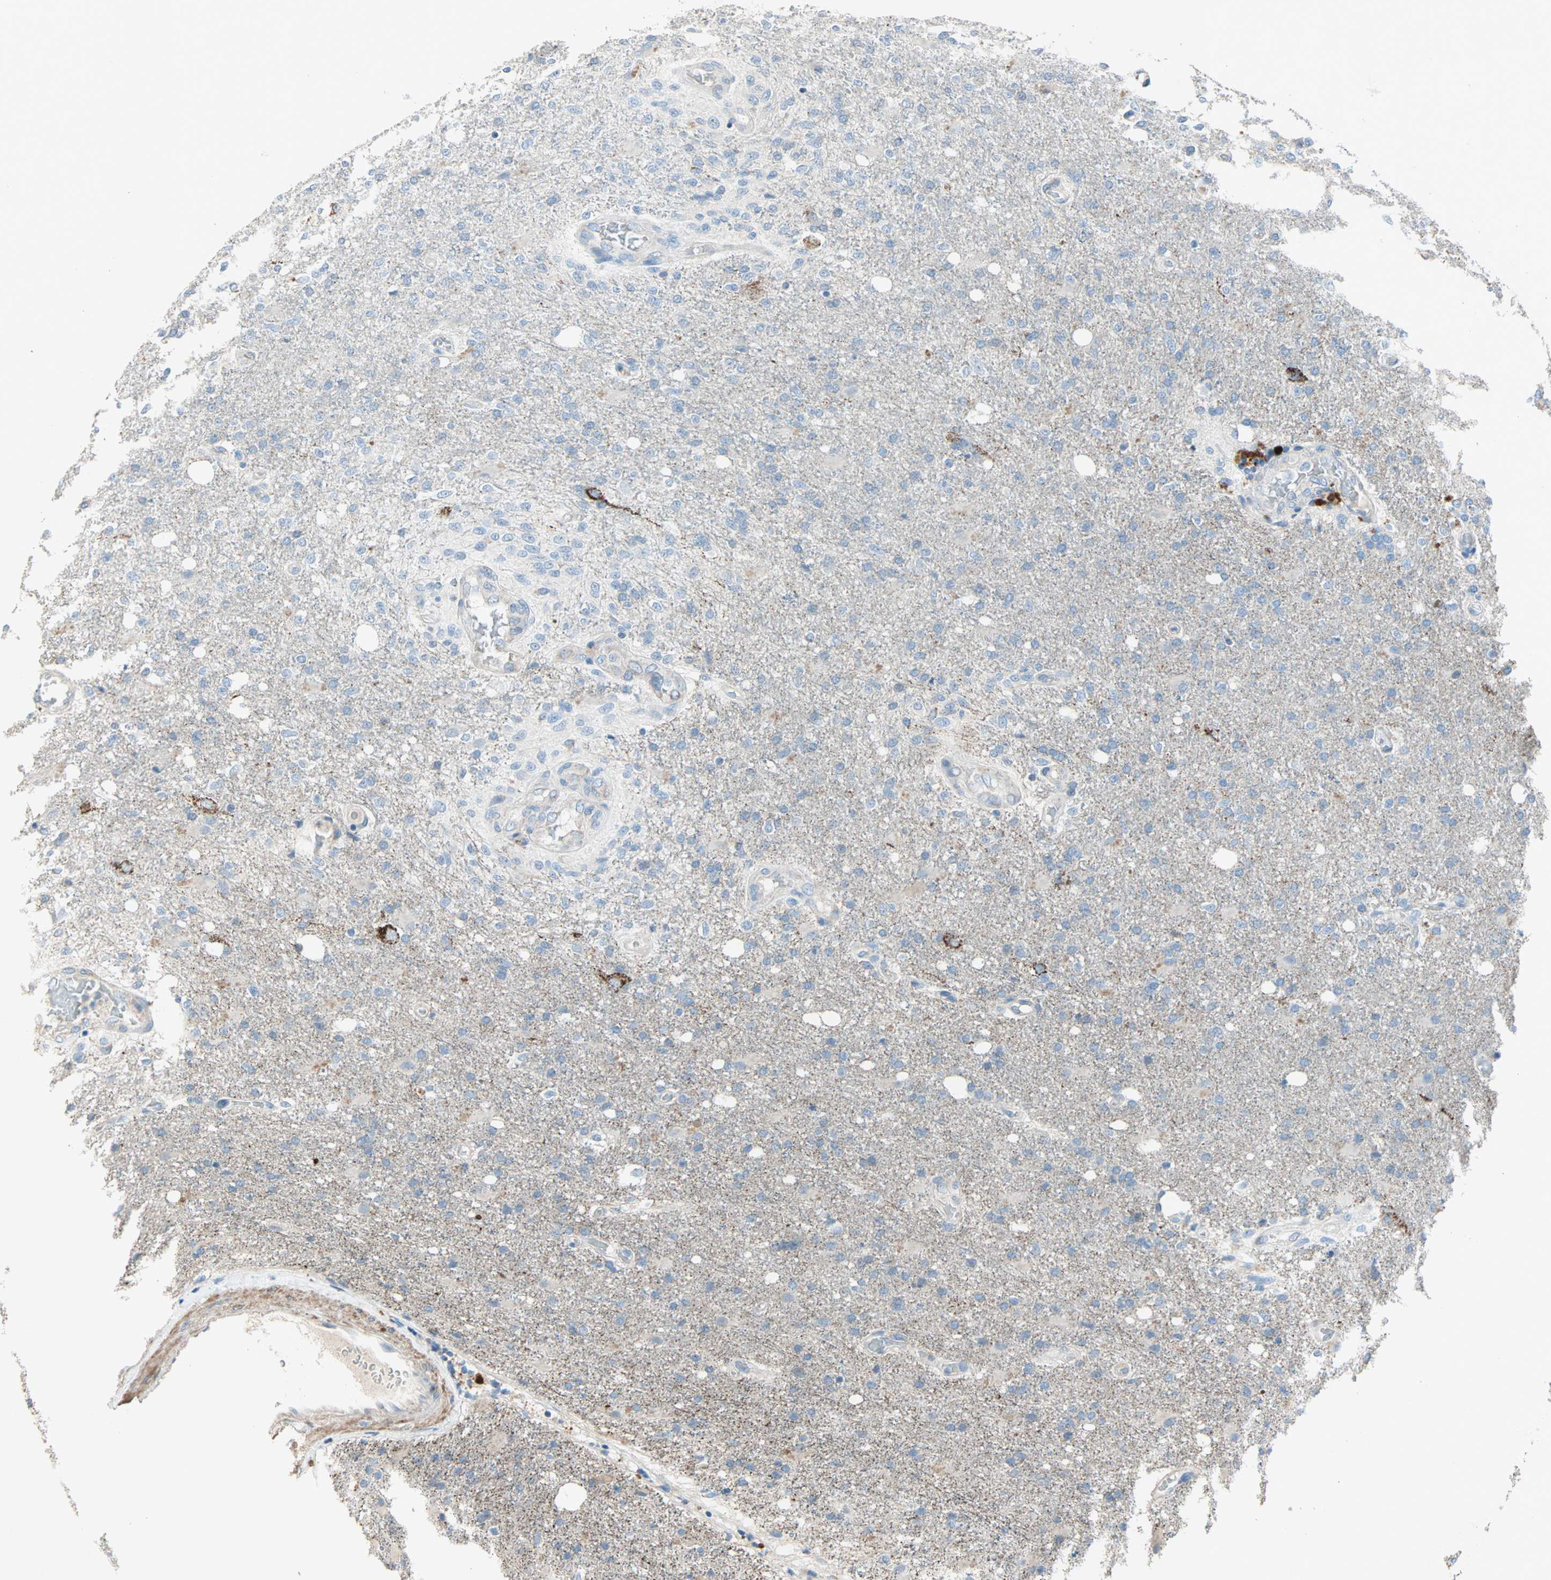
{"staining": {"intensity": "negative", "quantity": "none", "location": "none"}, "tissue": "glioma", "cell_type": "Tumor cells", "image_type": "cancer", "snomed": [{"axis": "morphology", "description": "Normal tissue, NOS"}, {"axis": "morphology", "description": "Glioma, malignant, High grade"}, {"axis": "topography", "description": "Cerebral cortex"}], "caption": "Human glioma stained for a protein using immunohistochemistry (IHC) displays no staining in tumor cells.", "gene": "ACVRL1", "patient": {"sex": "male", "age": 77}}